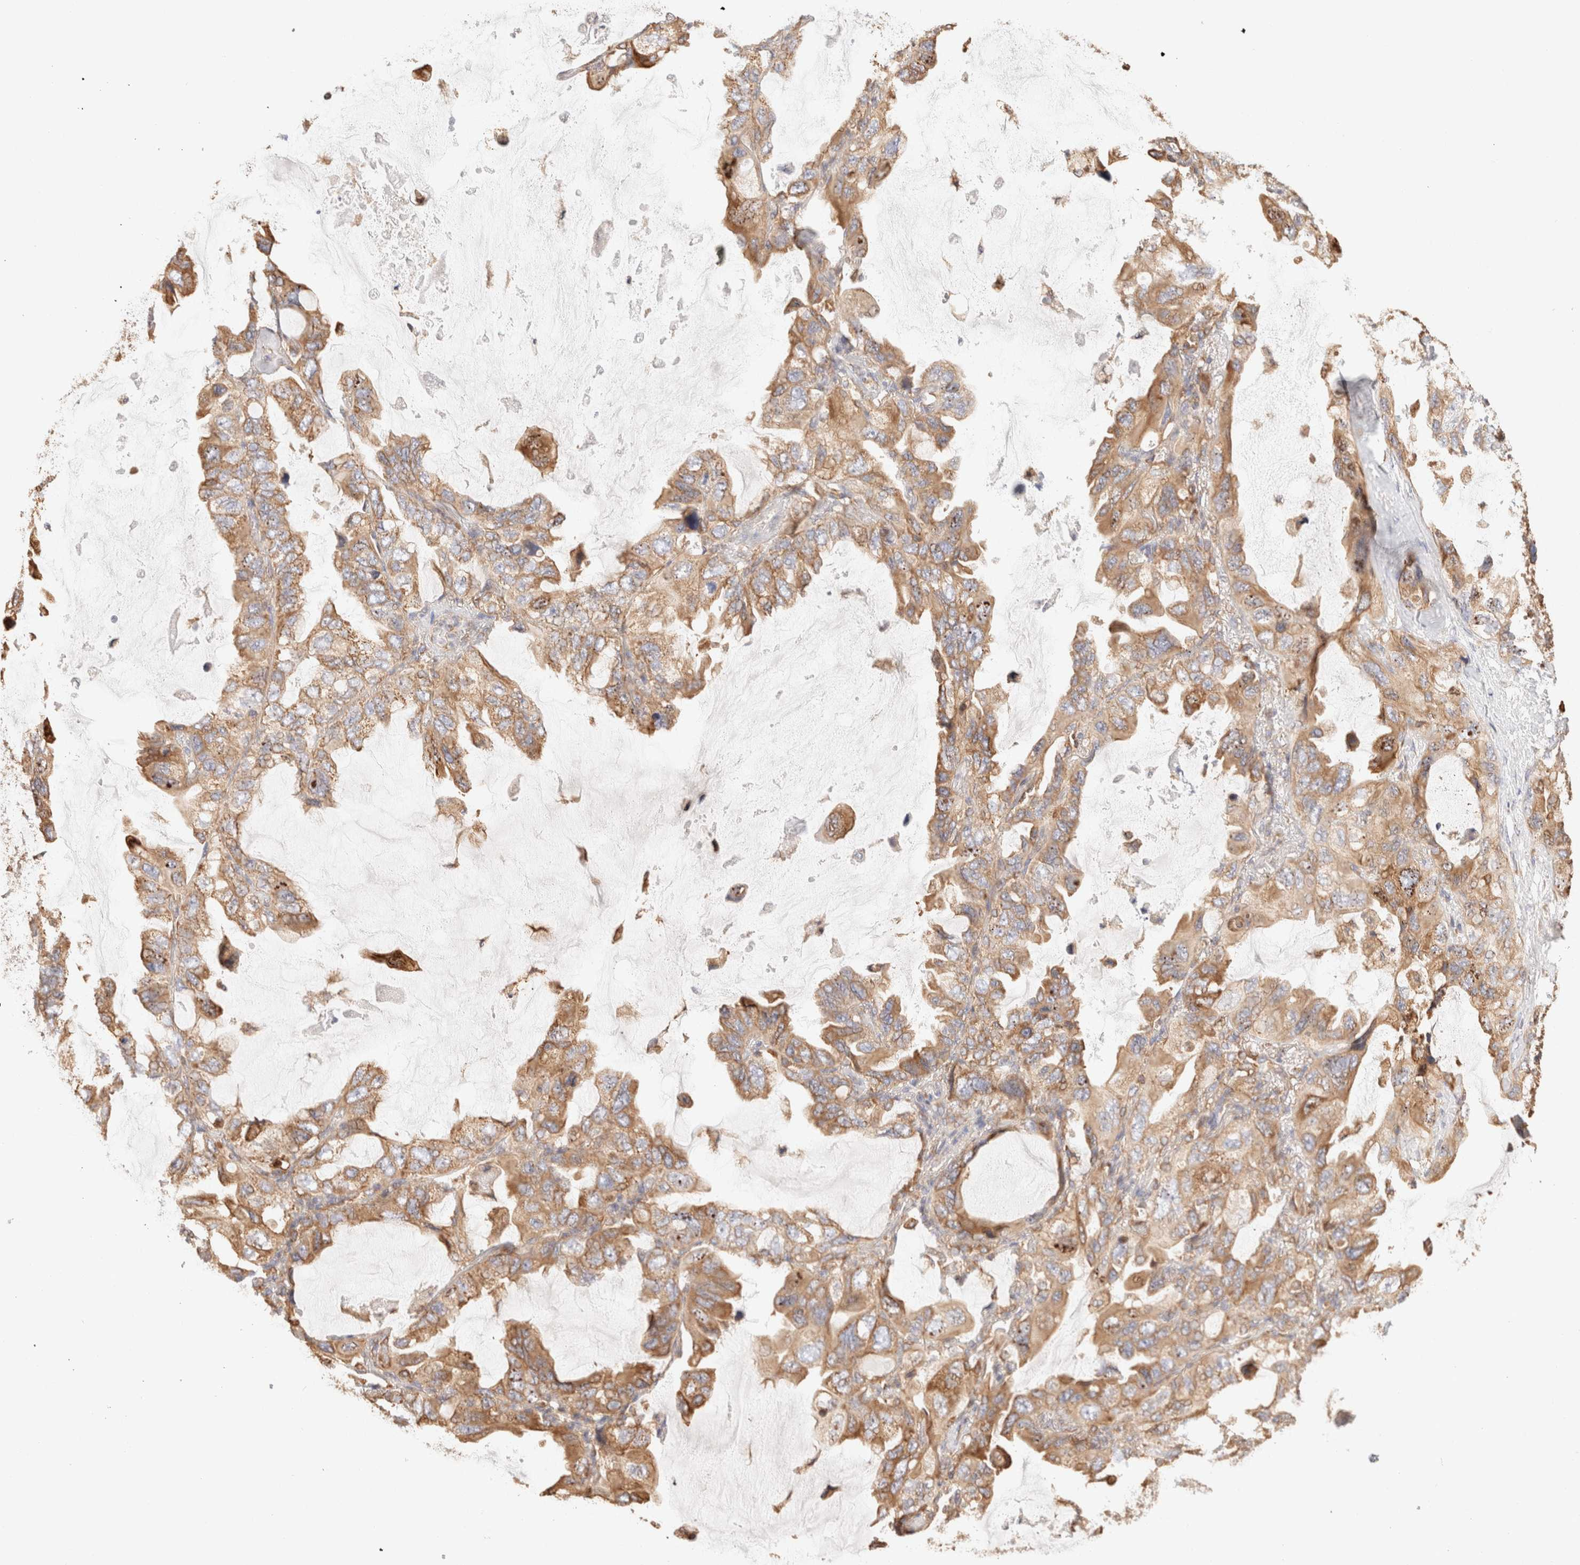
{"staining": {"intensity": "moderate", "quantity": ">75%", "location": "cytoplasmic/membranous"}, "tissue": "lung cancer", "cell_type": "Tumor cells", "image_type": "cancer", "snomed": [{"axis": "morphology", "description": "Squamous cell carcinoma, NOS"}, {"axis": "topography", "description": "Lung"}], "caption": "Protein staining exhibits moderate cytoplasmic/membranous expression in about >75% of tumor cells in squamous cell carcinoma (lung).", "gene": "FER", "patient": {"sex": "female", "age": 73}}